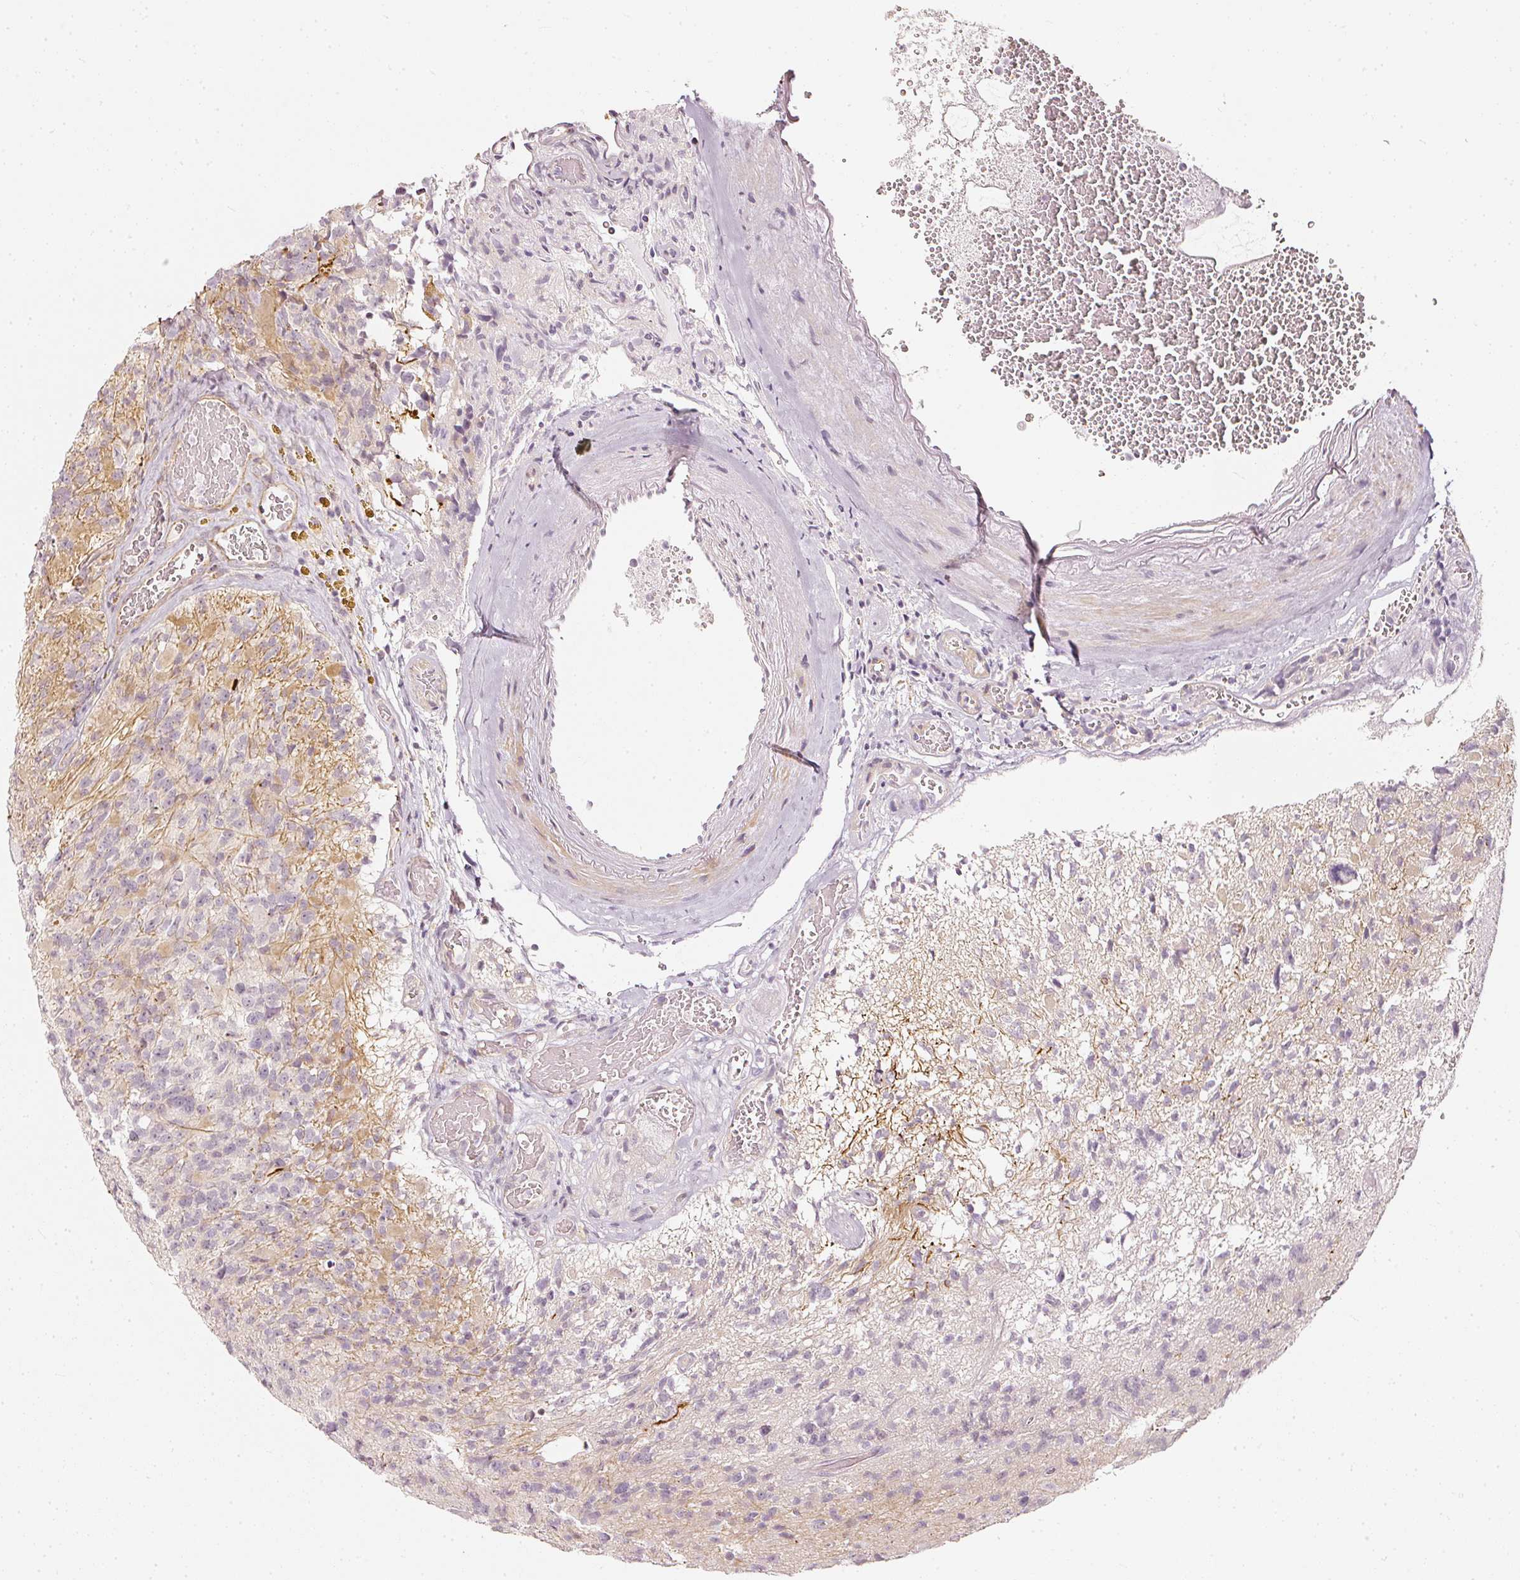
{"staining": {"intensity": "negative", "quantity": "none", "location": "none"}, "tissue": "glioma", "cell_type": "Tumor cells", "image_type": "cancer", "snomed": [{"axis": "morphology", "description": "Glioma, malignant, High grade"}, {"axis": "topography", "description": "Brain"}], "caption": "This image is of glioma stained with immunohistochemistry to label a protein in brown with the nuclei are counter-stained blue. There is no positivity in tumor cells.", "gene": "DRD2", "patient": {"sex": "male", "age": 76}}